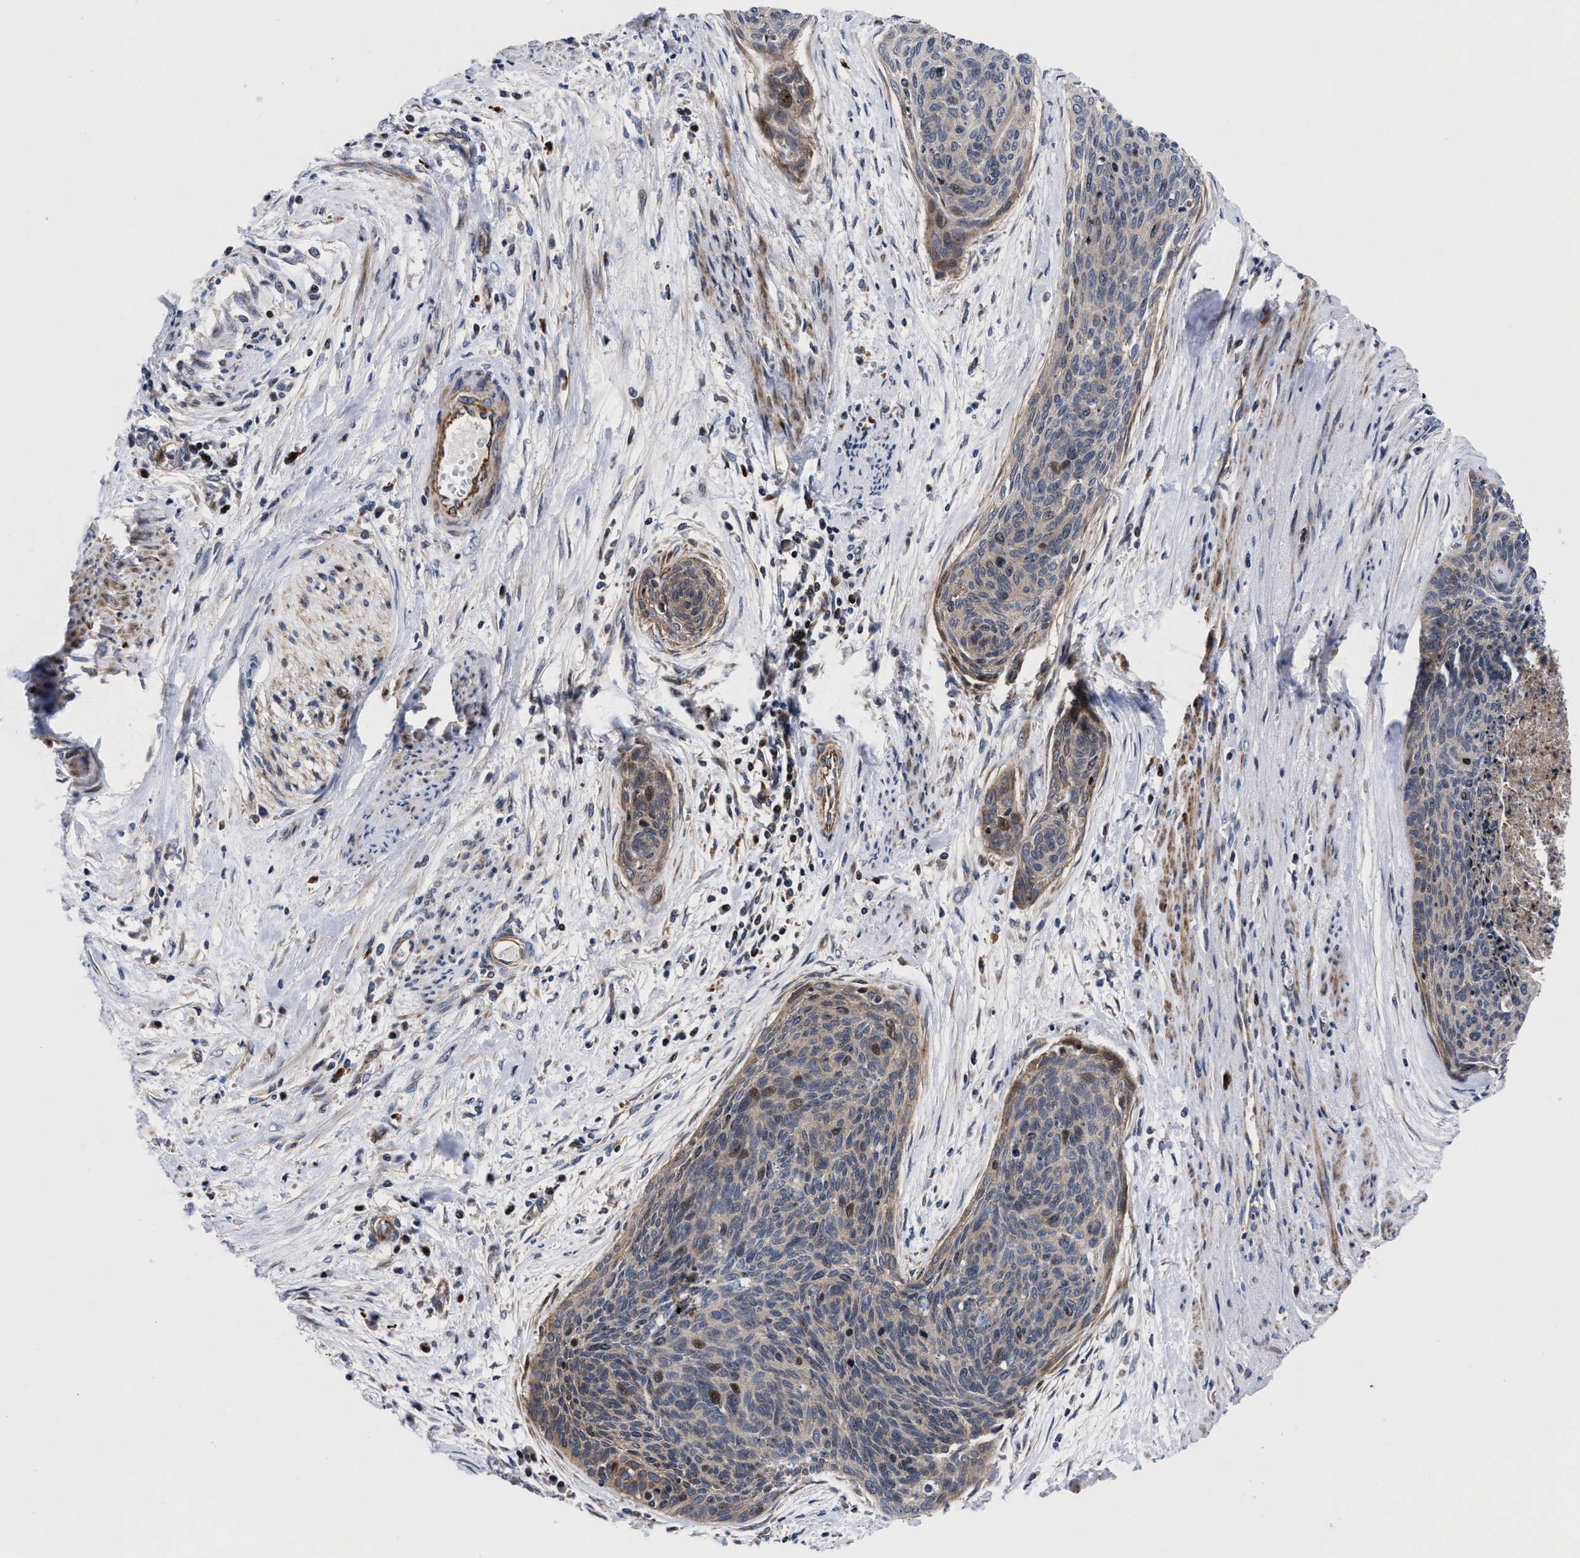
{"staining": {"intensity": "weak", "quantity": "<25%", "location": "cytoplasmic/membranous,nuclear"}, "tissue": "cervical cancer", "cell_type": "Tumor cells", "image_type": "cancer", "snomed": [{"axis": "morphology", "description": "Squamous cell carcinoma, NOS"}, {"axis": "topography", "description": "Cervix"}], "caption": "Cervical cancer was stained to show a protein in brown. There is no significant positivity in tumor cells.", "gene": "MRPL50", "patient": {"sex": "female", "age": 55}}